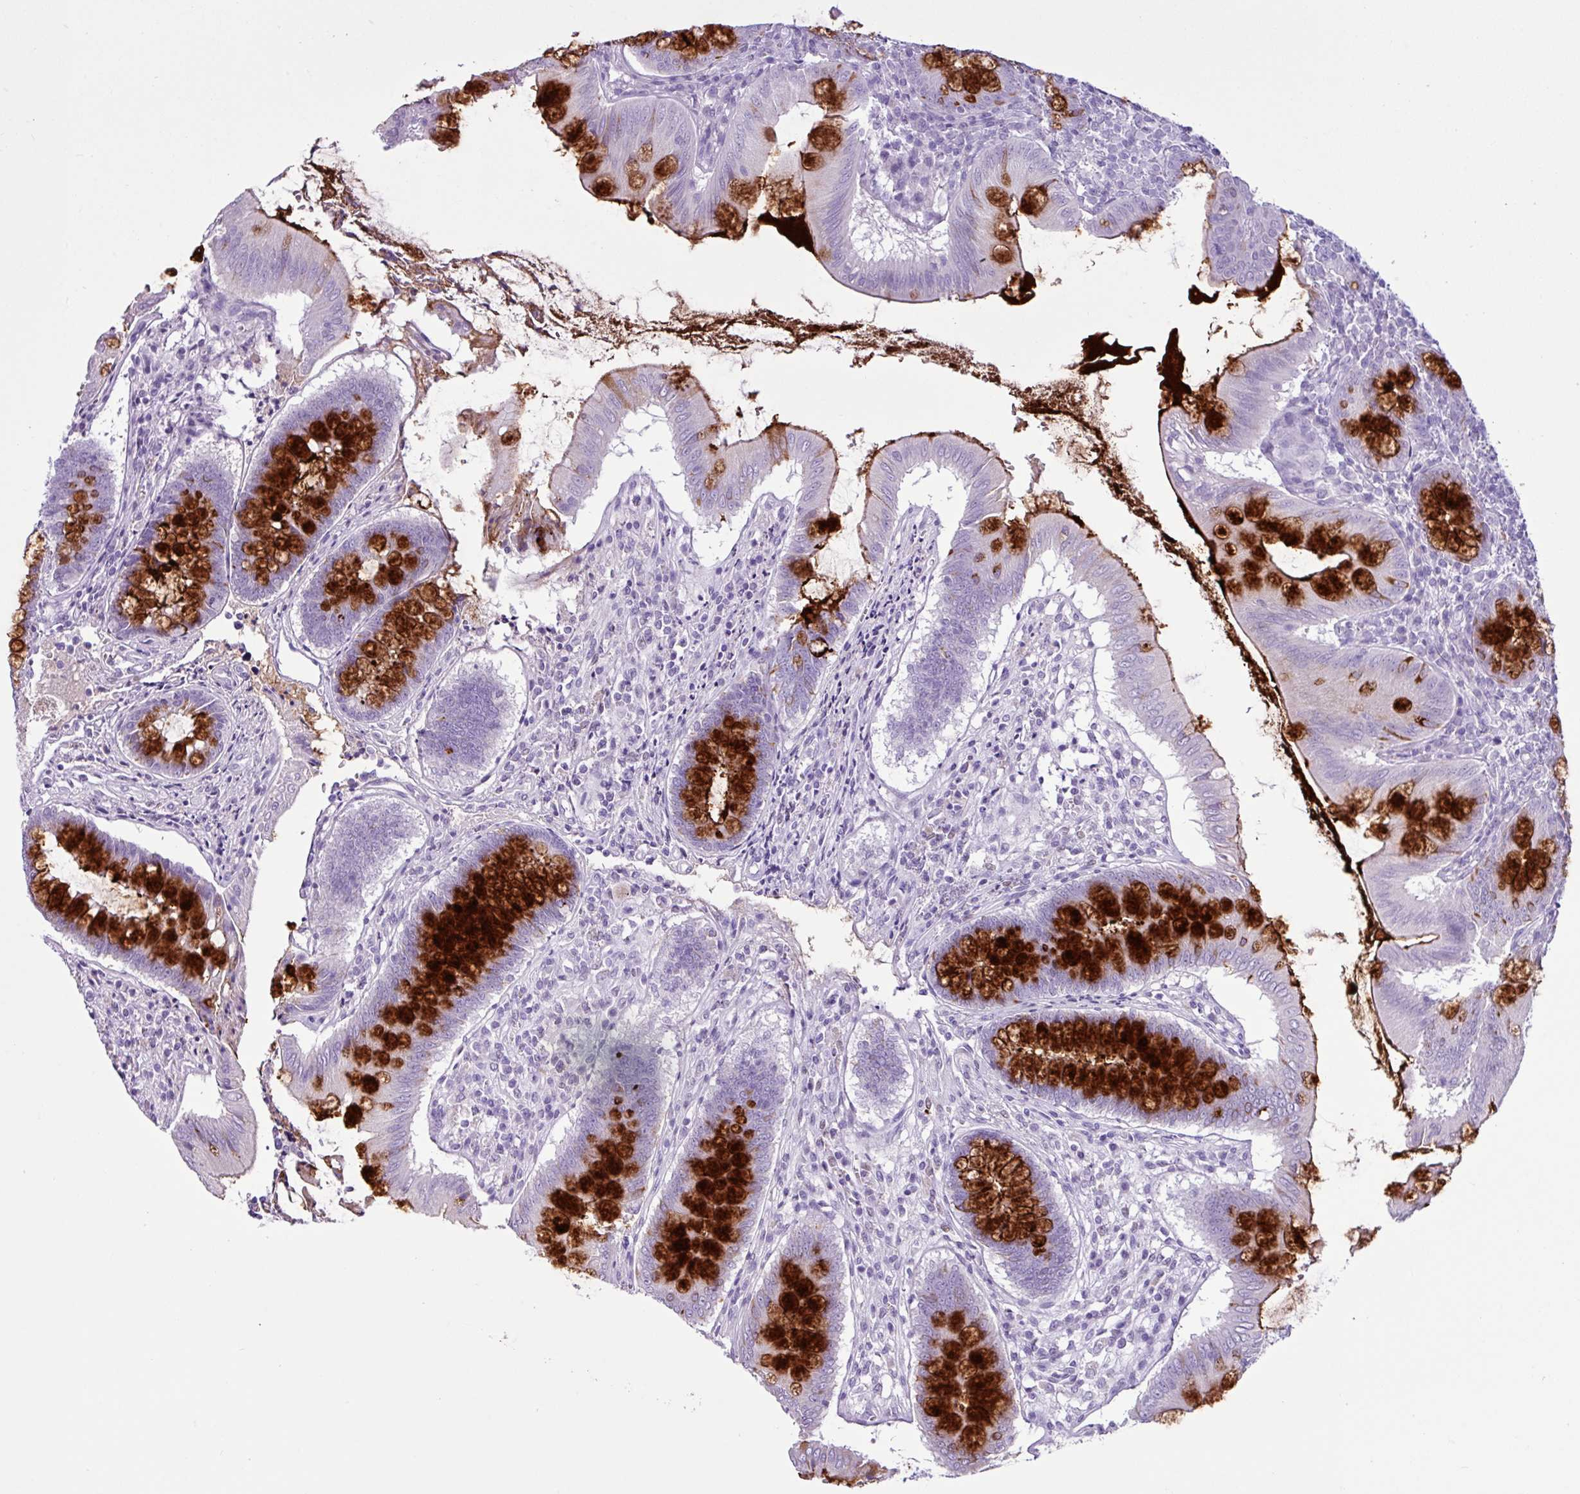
{"staining": {"intensity": "strong", "quantity": "25%-75%", "location": "cytoplasmic/membranous"}, "tissue": "appendix", "cell_type": "Glandular cells", "image_type": "normal", "snomed": [{"axis": "morphology", "description": "Normal tissue, NOS"}, {"axis": "topography", "description": "Appendix"}], "caption": "Immunohistochemistry (IHC) image of normal human appendix stained for a protein (brown), which shows high levels of strong cytoplasmic/membranous positivity in approximately 25%-75% of glandular cells.", "gene": "PGR", "patient": {"sex": "female", "age": 51}}